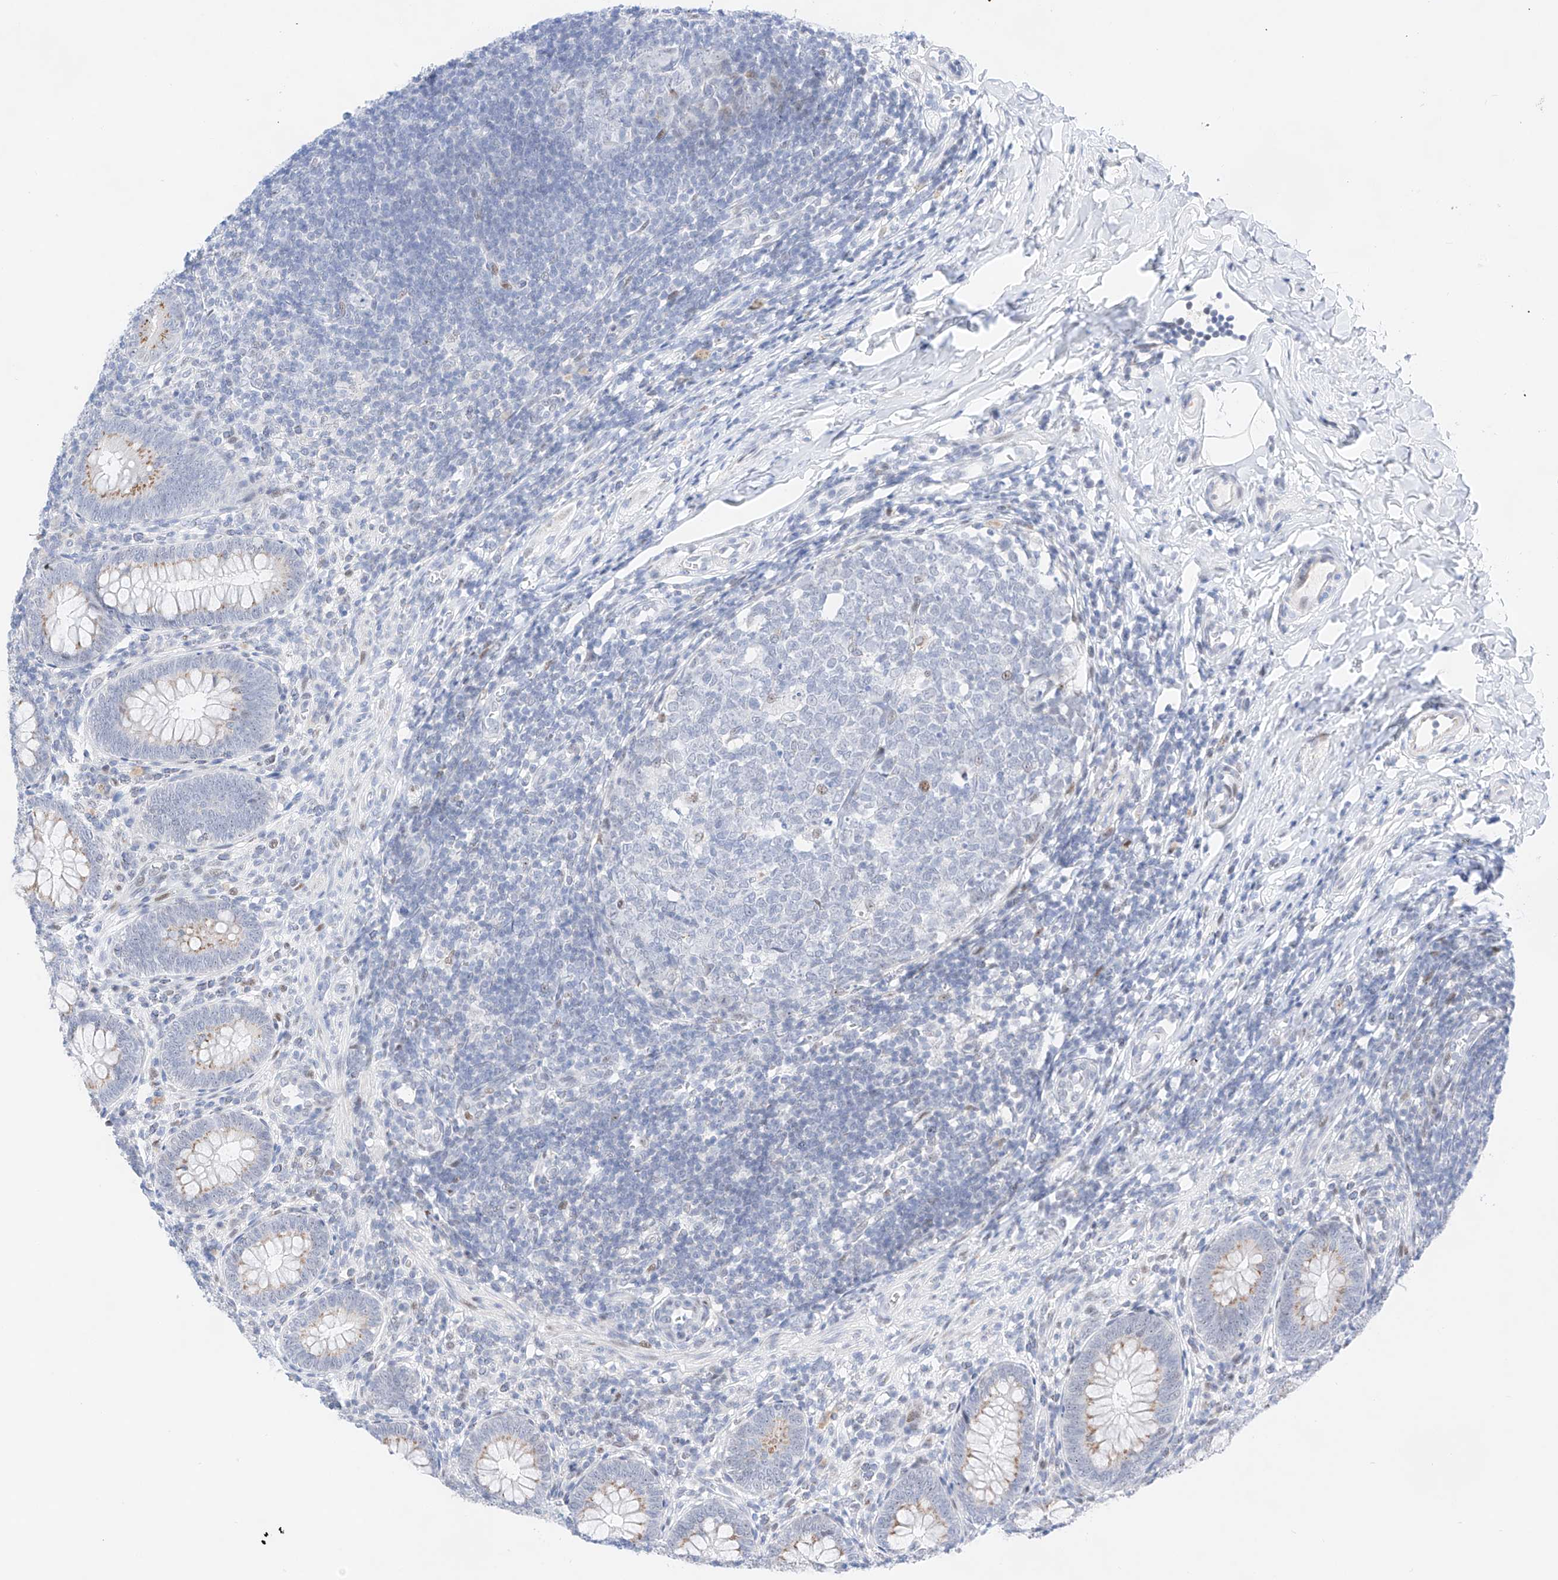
{"staining": {"intensity": "moderate", "quantity": "25%-75%", "location": "cytoplasmic/membranous"}, "tissue": "appendix", "cell_type": "Glandular cells", "image_type": "normal", "snomed": [{"axis": "morphology", "description": "Normal tissue, NOS"}, {"axis": "topography", "description": "Appendix"}], "caption": "Glandular cells display medium levels of moderate cytoplasmic/membranous expression in approximately 25%-75% of cells in normal human appendix. (IHC, brightfield microscopy, high magnification).", "gene": "NT5C3B", "patient": {"sex": "male", "age": 14}}